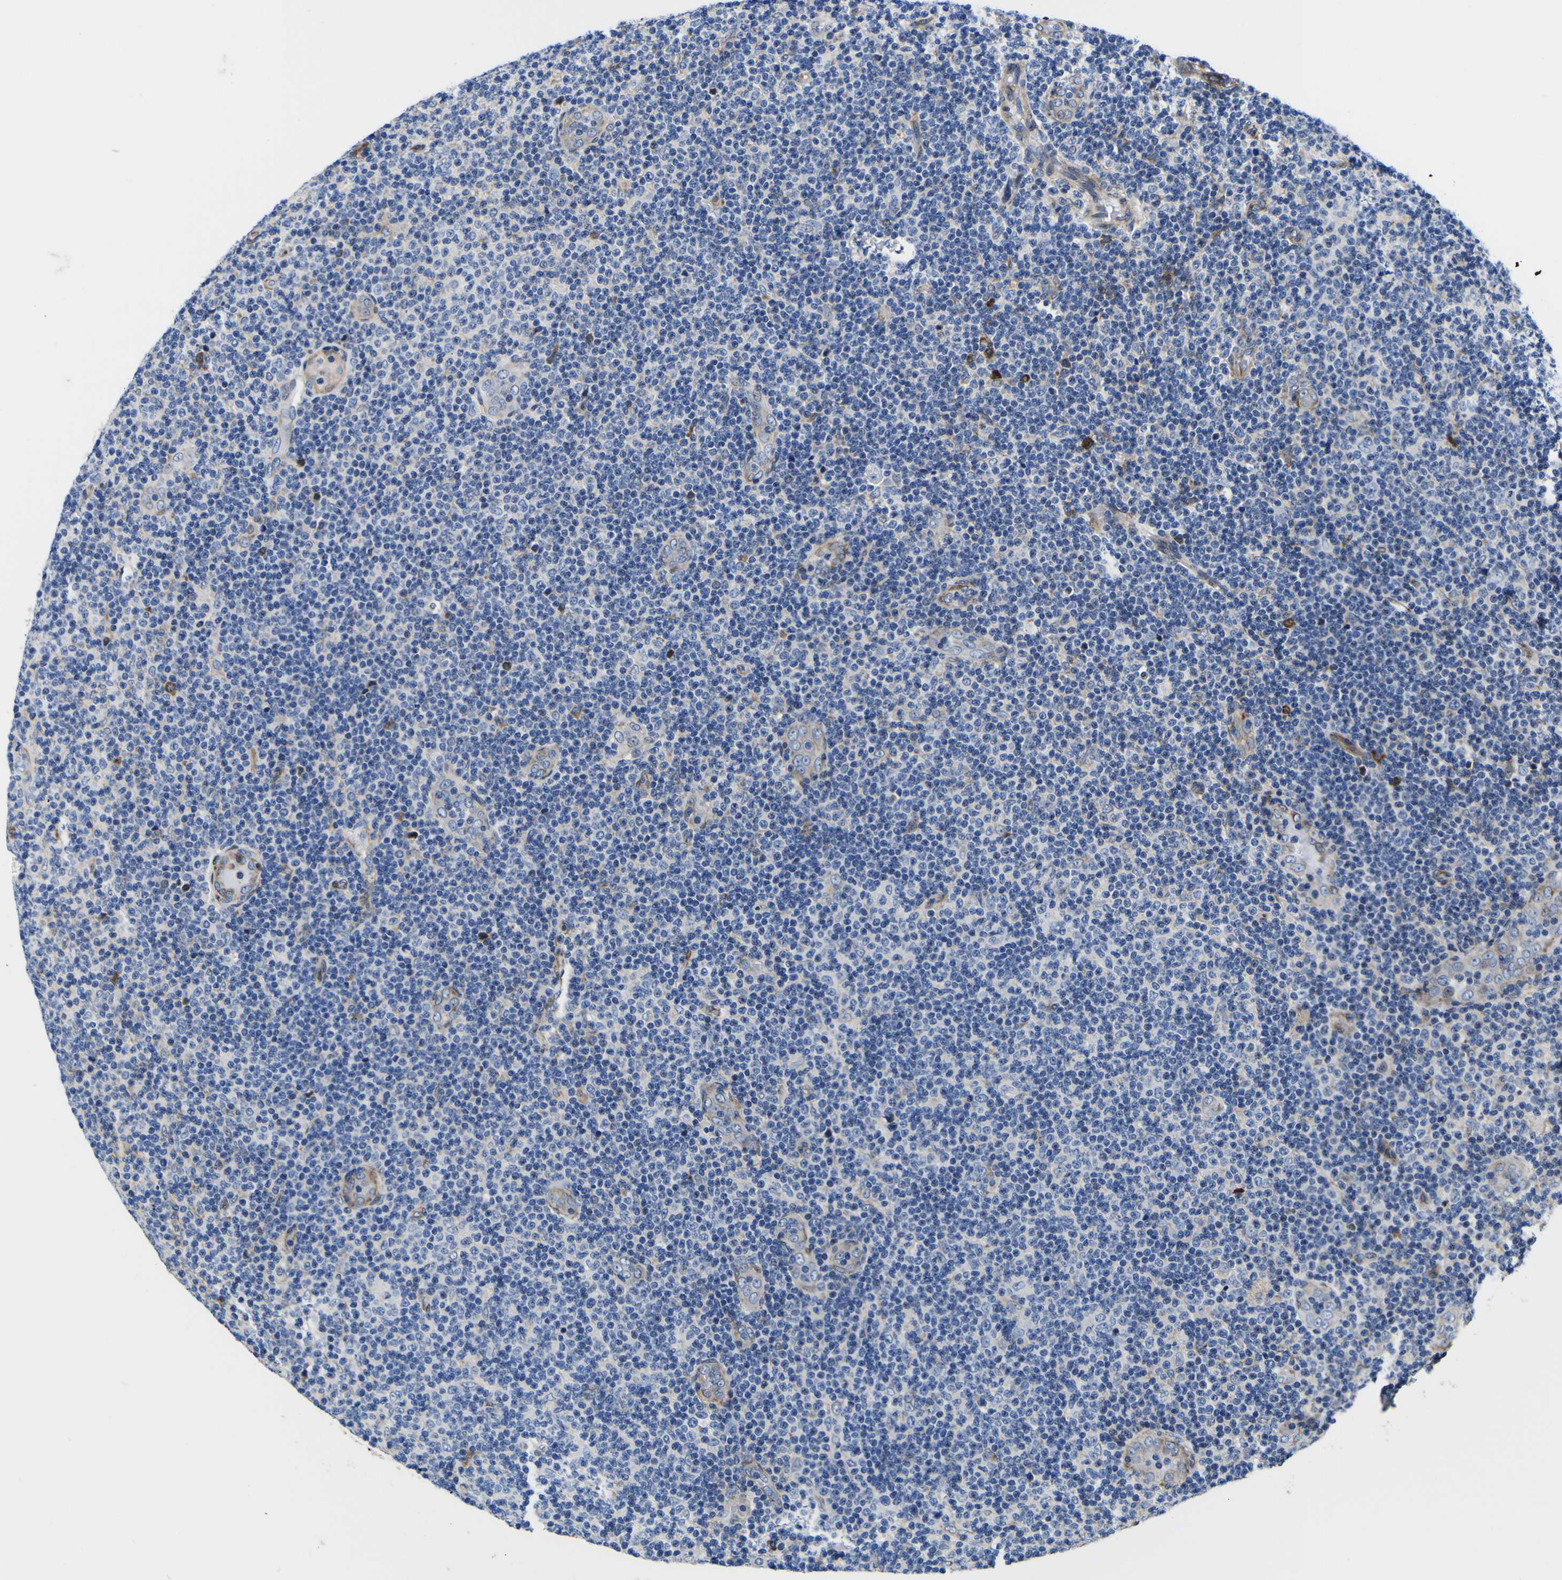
{"staining": {"intensity": "negative", "quantity": "none", "location": "none"}, "tissue": "lymphoma", "cell_type": "Tumor cells", "image_type": "cancer", "snomed": [{"axis": "morphology", "description": "Malignant lymphoma, non-Hodgkin's type, Low grade"}, {"axis": "topography", "description": "Lymph node"}], "caption": "High magnification brightfield microscopy of malignant lymphoma, non-Hodgkin's type (low-grade) stained with DAB (3,3'-diaminobenzidine) (brown) and counterstained with hematoxylin (blue): tumor cells show no significant positivity.", "gene": "SCD", "patient": {"sex": "male", "age": 83}}